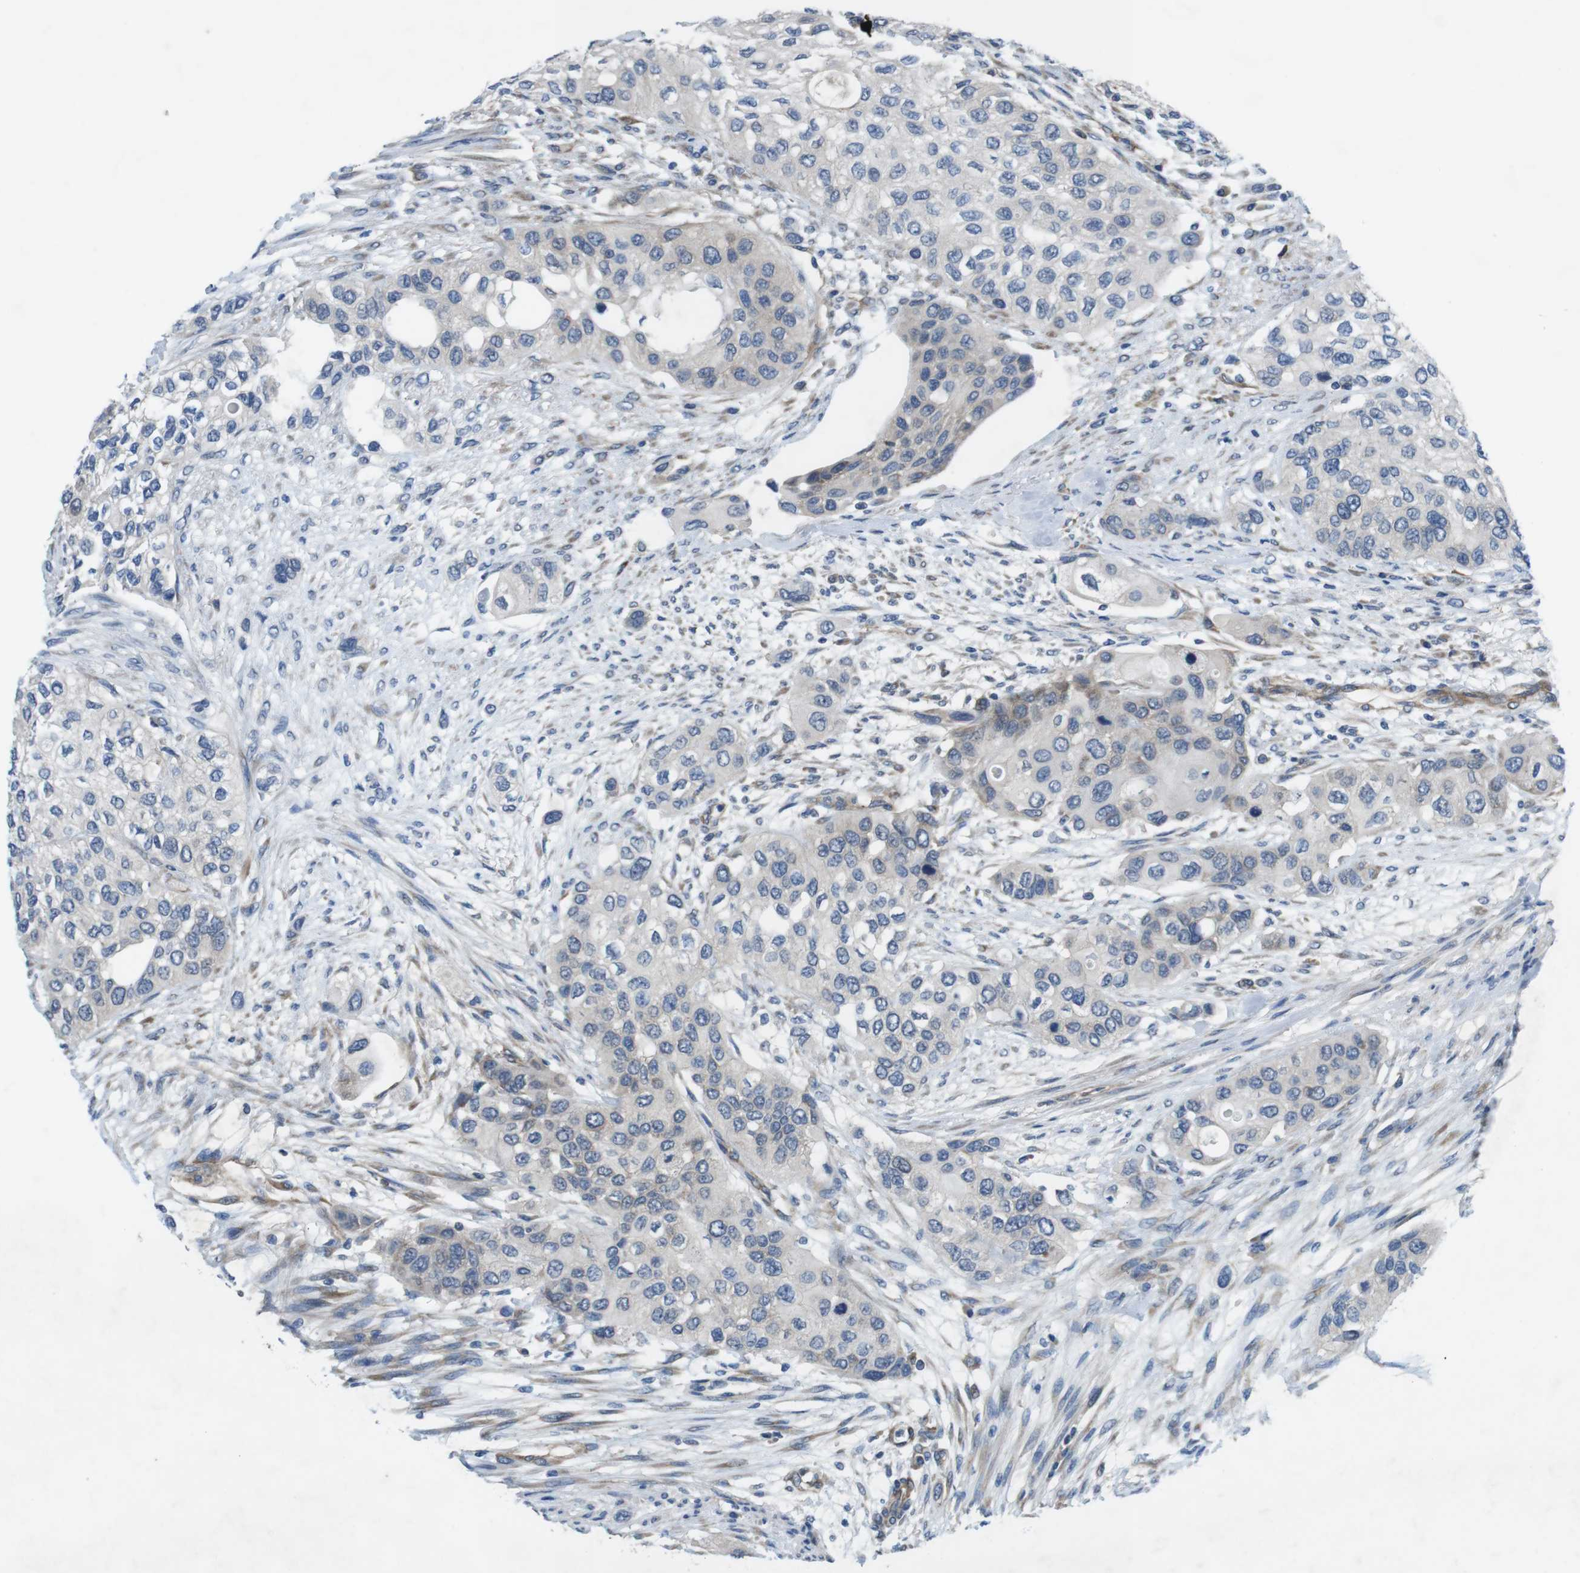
{"staining": {"intensity": "negative", "quantity": "none", "location": "none"}, "tissue": "urothelial cancer", "cell_type": "Tumor cells", "image_type": "cancer", "snomed": [{"axis": "morphology", "description": "Urothelial carcinoma, High grade"}, {"axis": "topography", "description": "Urinary bladder"}], "caption": "Protein analysis of urothelial cancer reveals no significant positivity in tumor cells.", "gene": "DCLK1", "patient": {"sex": "female", "age": 56}}